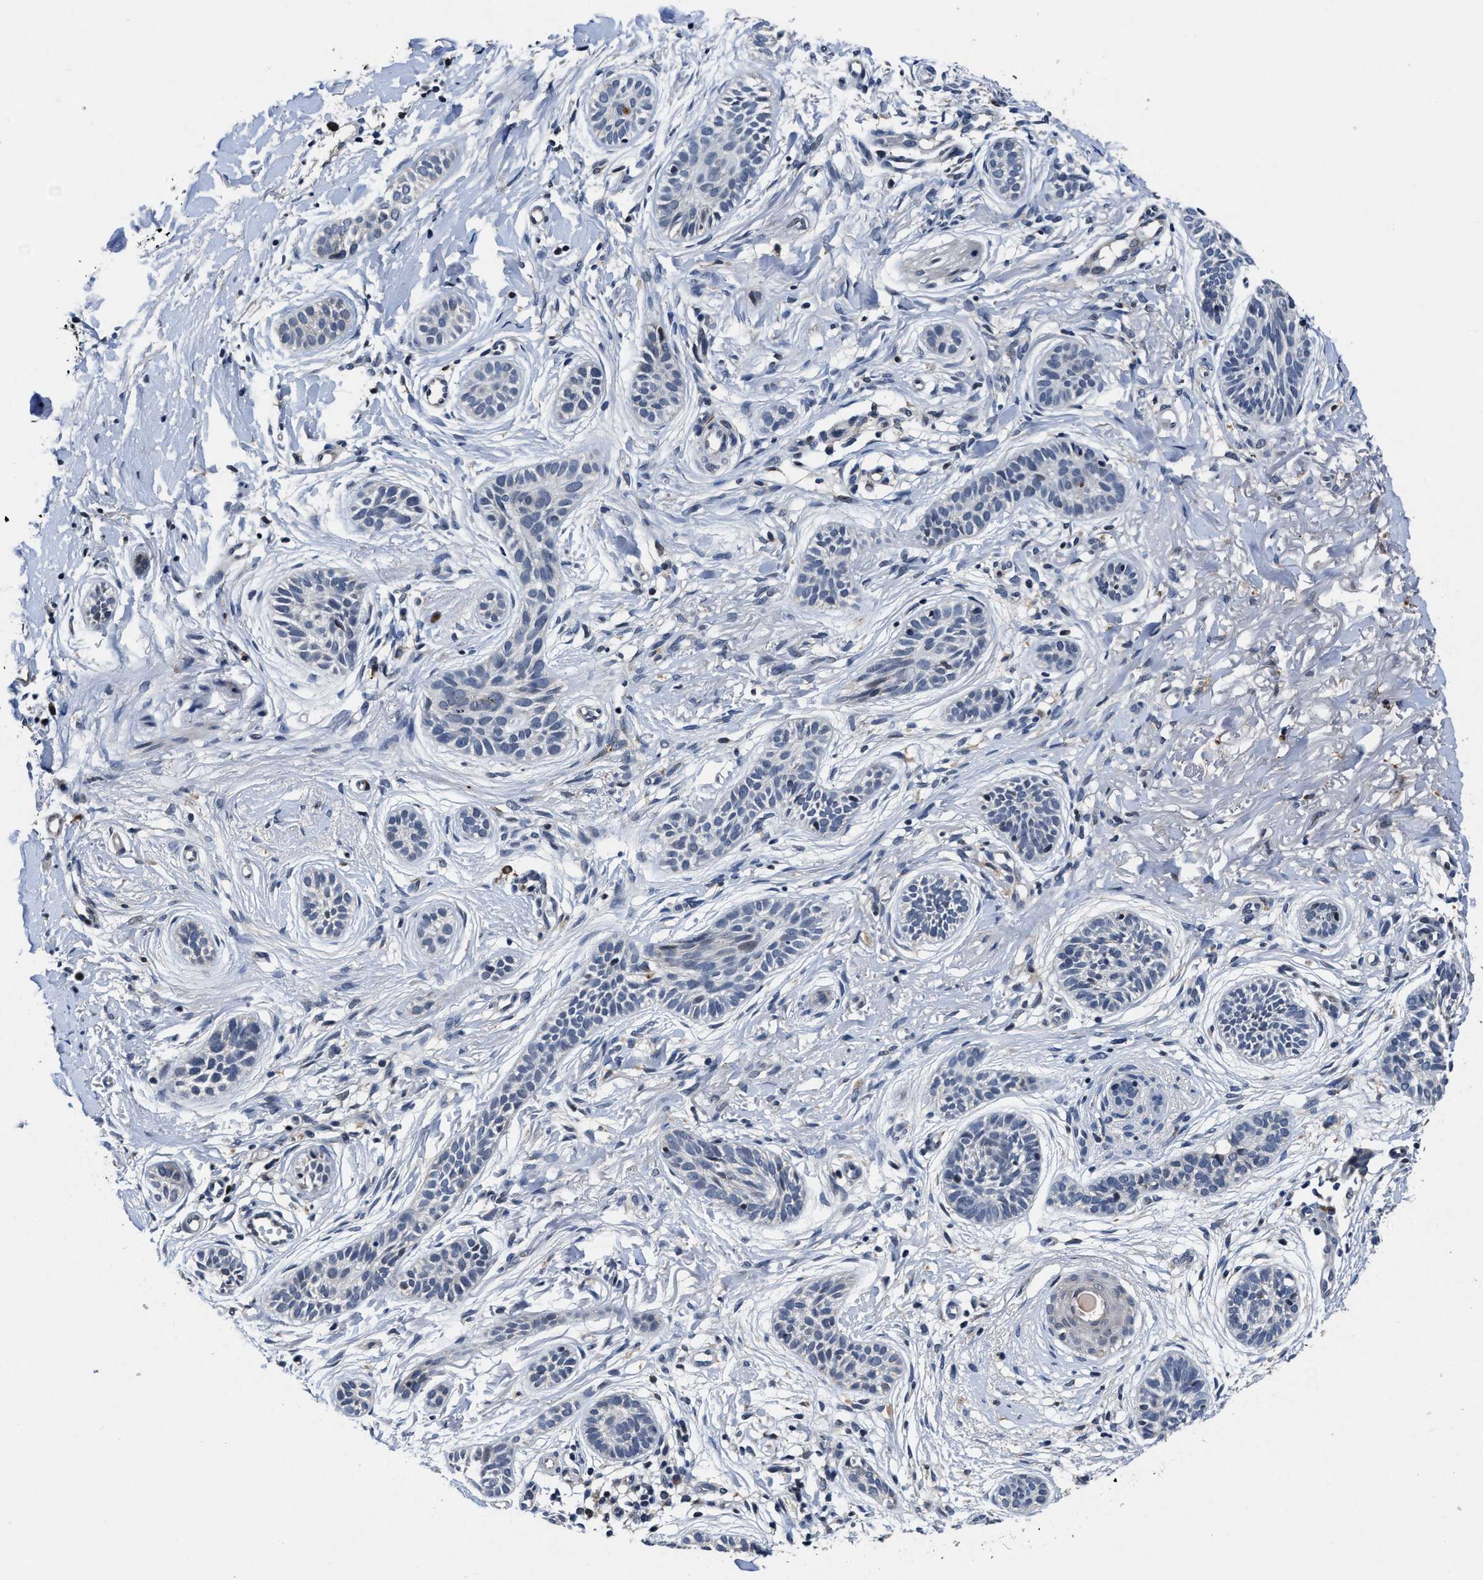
{"staining": {"intensity": "negative", "quantity": "none", "location": "none"}, "tissue": "skin cancer", "cell_type": "Tumor cells", "image_type": "cancer", "snomed": [{"axis": "morphology", "description": "Normal tissue, NOS"}, {"axis": "morphology", "description": "Basal cell carcinoma"}, {"axis": "topography", "description": "Skin"}], "caption": "Tumor cells show no significant expression in basal cell carcinoma (skin). Nuclei are stained in blue.", "gene": "TMEM53", "patient": {"sex": "male", "age": 63}}